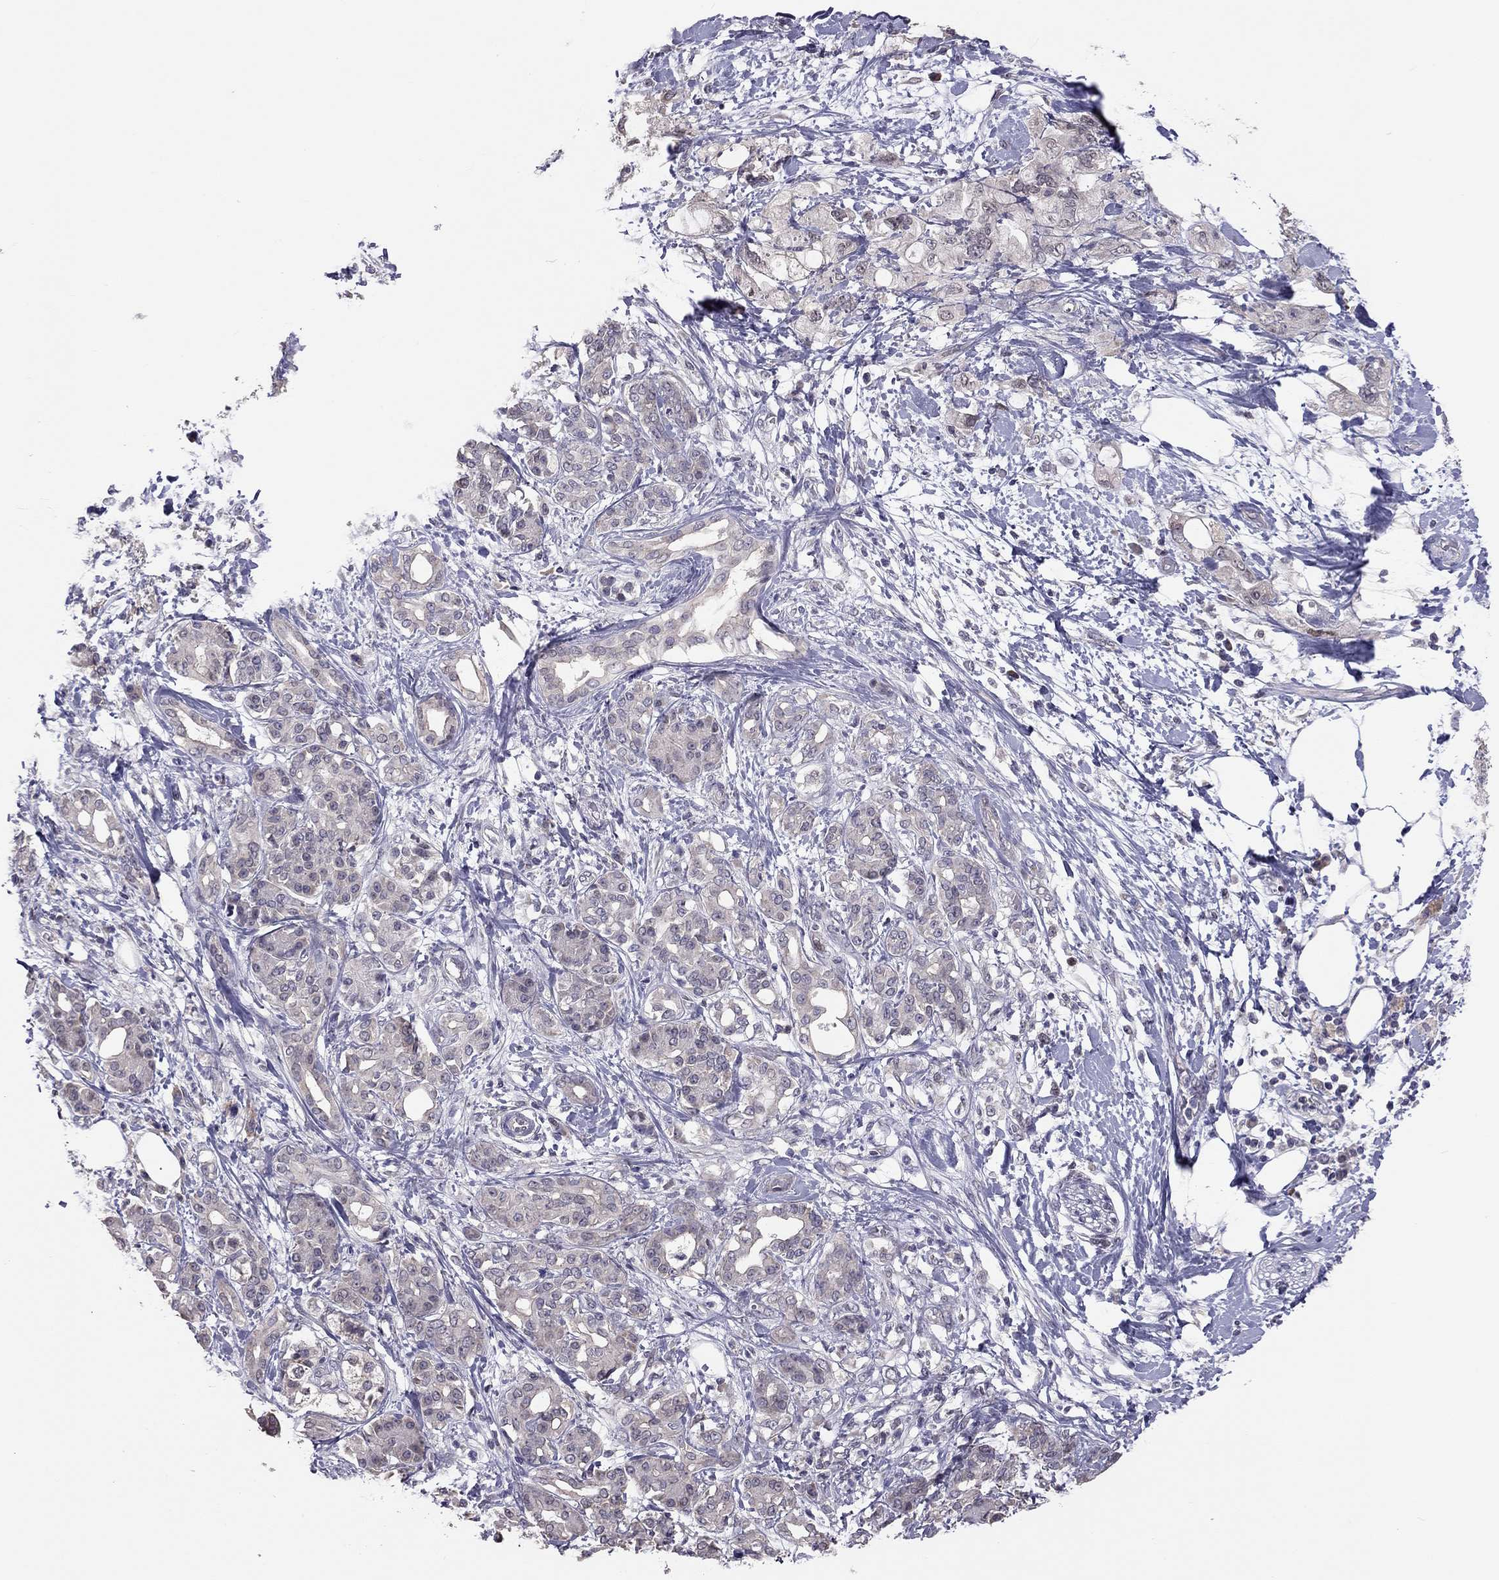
{"staining": {"intensity": "negative", "quantity": "none", "location": "none"}, "tissue": "pancreatic cancer", "cell_type": "Tumor cells", "image_type": "cancer", "snomed": [{"axis": "morphology", "description": "Adenocarcinoma, NOS"}, {"axis": "topography", "description": "Pancreas"}], "caption": "A high-resolution micrograph shows IHC staining of pancreatic cancer, which shows no significant staining in tumor cells. (DAB (3,3'-diaminobenzidine) immunohistochemistry visualized using brightfield microscopy, high magnification).", "gene": "HSF2BP", "patient": {"sex": "female", "age": 56}}